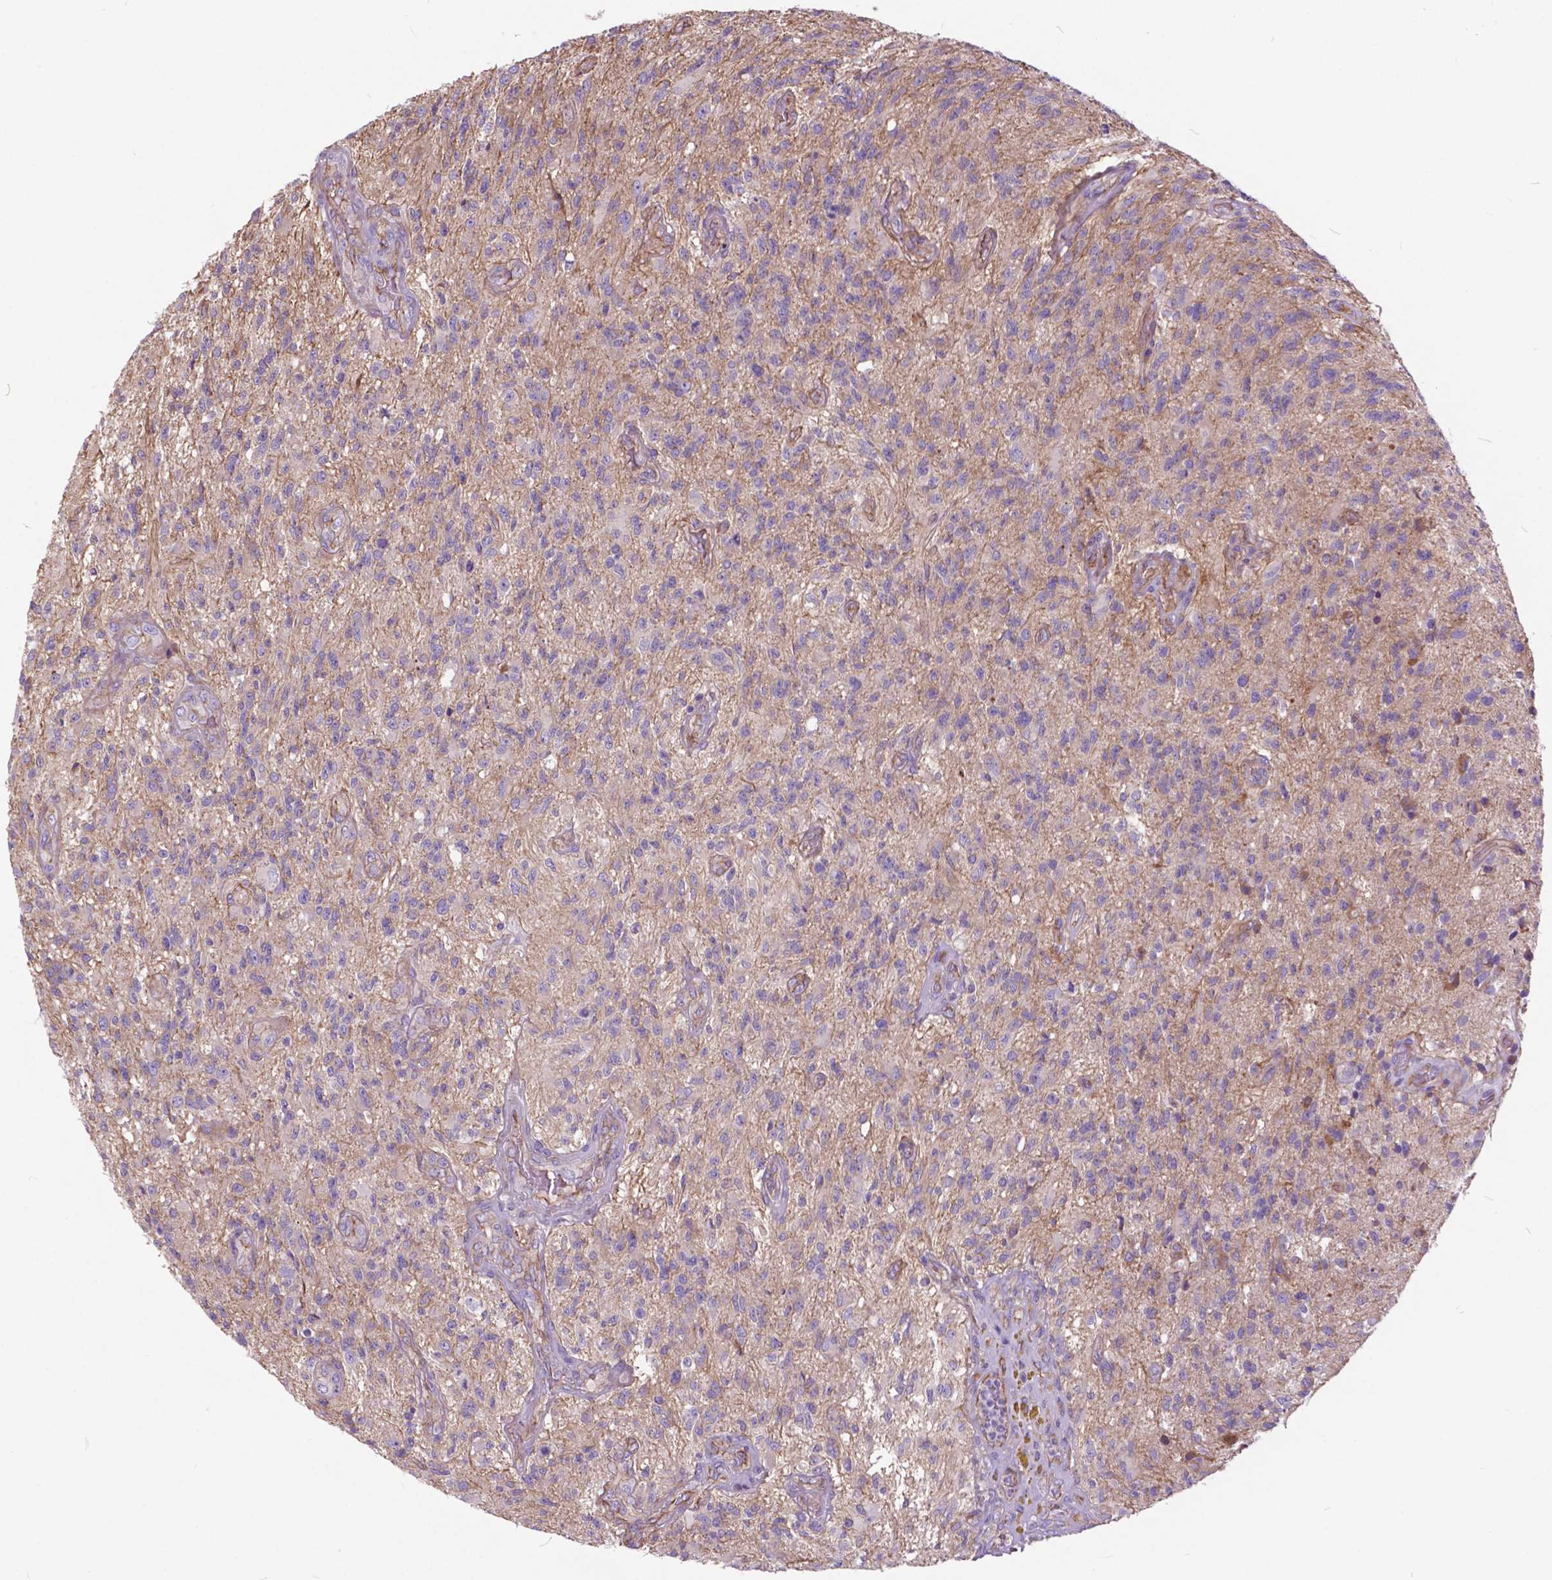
{"staining": {"intensity": "negative", "quantity": "none", "location": "none"}, "tissue": "glioma", "cell_type": "Tumor cells", "image_type": "cancer", "snomed": [{"axis": "morphology", "description": "Glioma, malignant, High grade"}, {"axis": "topography", "description": "Brain"}], "caption": "Immunohistochemistry photomicrograph of glioma stained for a protein (brown), which demonstrates no positivity in tumor cells.", "gene": "FLT4", "patient": {"sex": "male", "age": 56}}